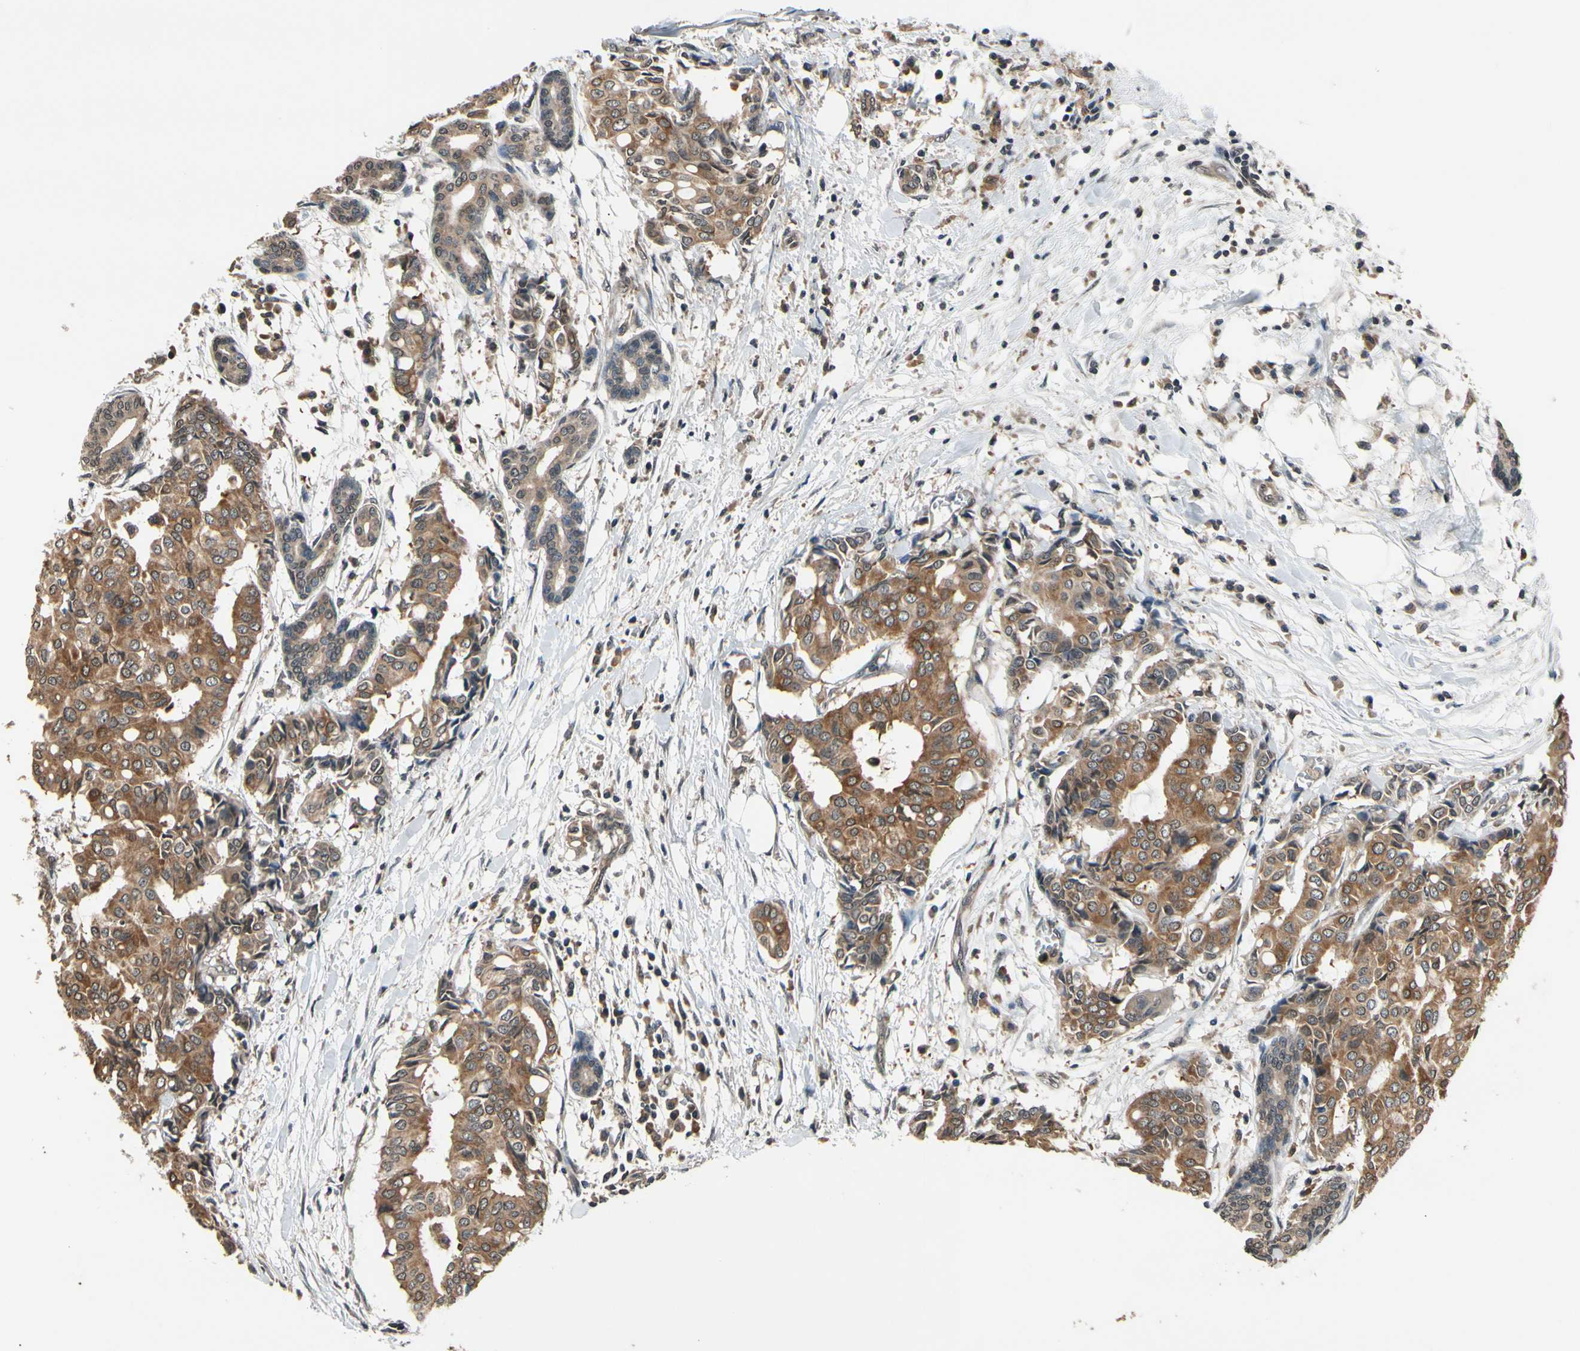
{"staining": {"intensity": "moderate", "quantity": ">75%", "location": "cytoplasmic/membranous"}, "tissue": "head and neck cancer", "cell_type": "Tumor cells", "image_type": "cancer", "snomed": [{"axis": "morphology", "description": "Adenocarcinoma, NOS"}, {"axis": "topography", "description": "Salivary gland"}, {"axis": "topography", "description": "Head-Neck"}], "caption": "A histopathology image of head and neck adenocarcinoma stained for a protein displays moderate cytoplasmic/membranous brown staining in tumor cells. (DAB IHC with brightfield microscopy, high magnification).", "gene": "GCLC", "patient": {"sex": "female", "age": 59}}